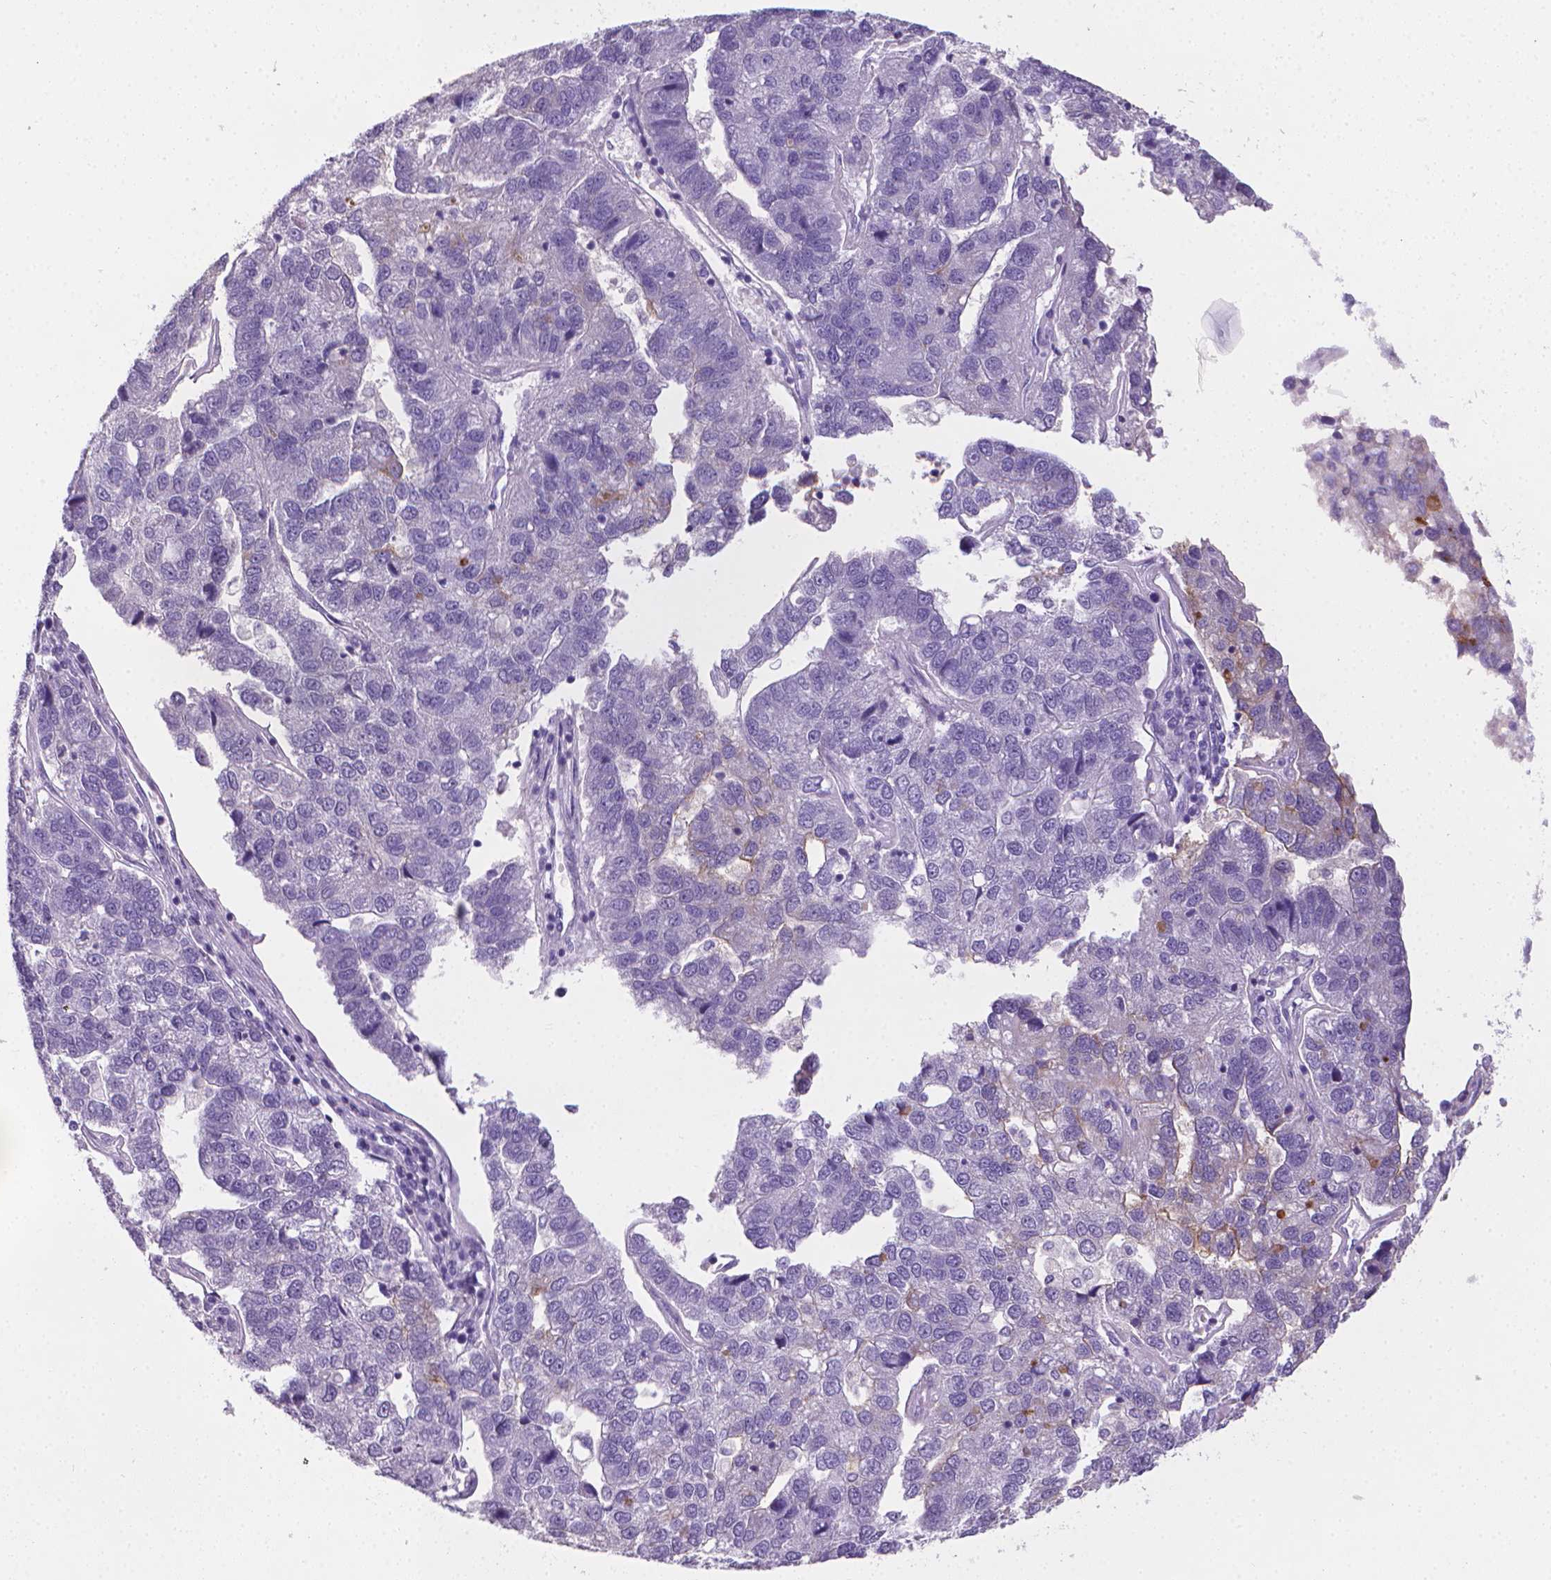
{"staining": {"intensity": "negative", "quantity": "none", "location": "none"}, "tissue": "pancreatic cancer", "cell_type": "Tumor cells", "image_type": "cancer", "snomed": [{"axis": "morphology", "description": "Adenocarcinoma, NOS"}, {"axis": "topography", "description": "Pancreas"}], "caption": "Tumor cells show no significant protein expression in adenocarcinoma (pancreatic).", "gene": "XPNPEP2", "patient": {"sex": "female", "age": 61}}